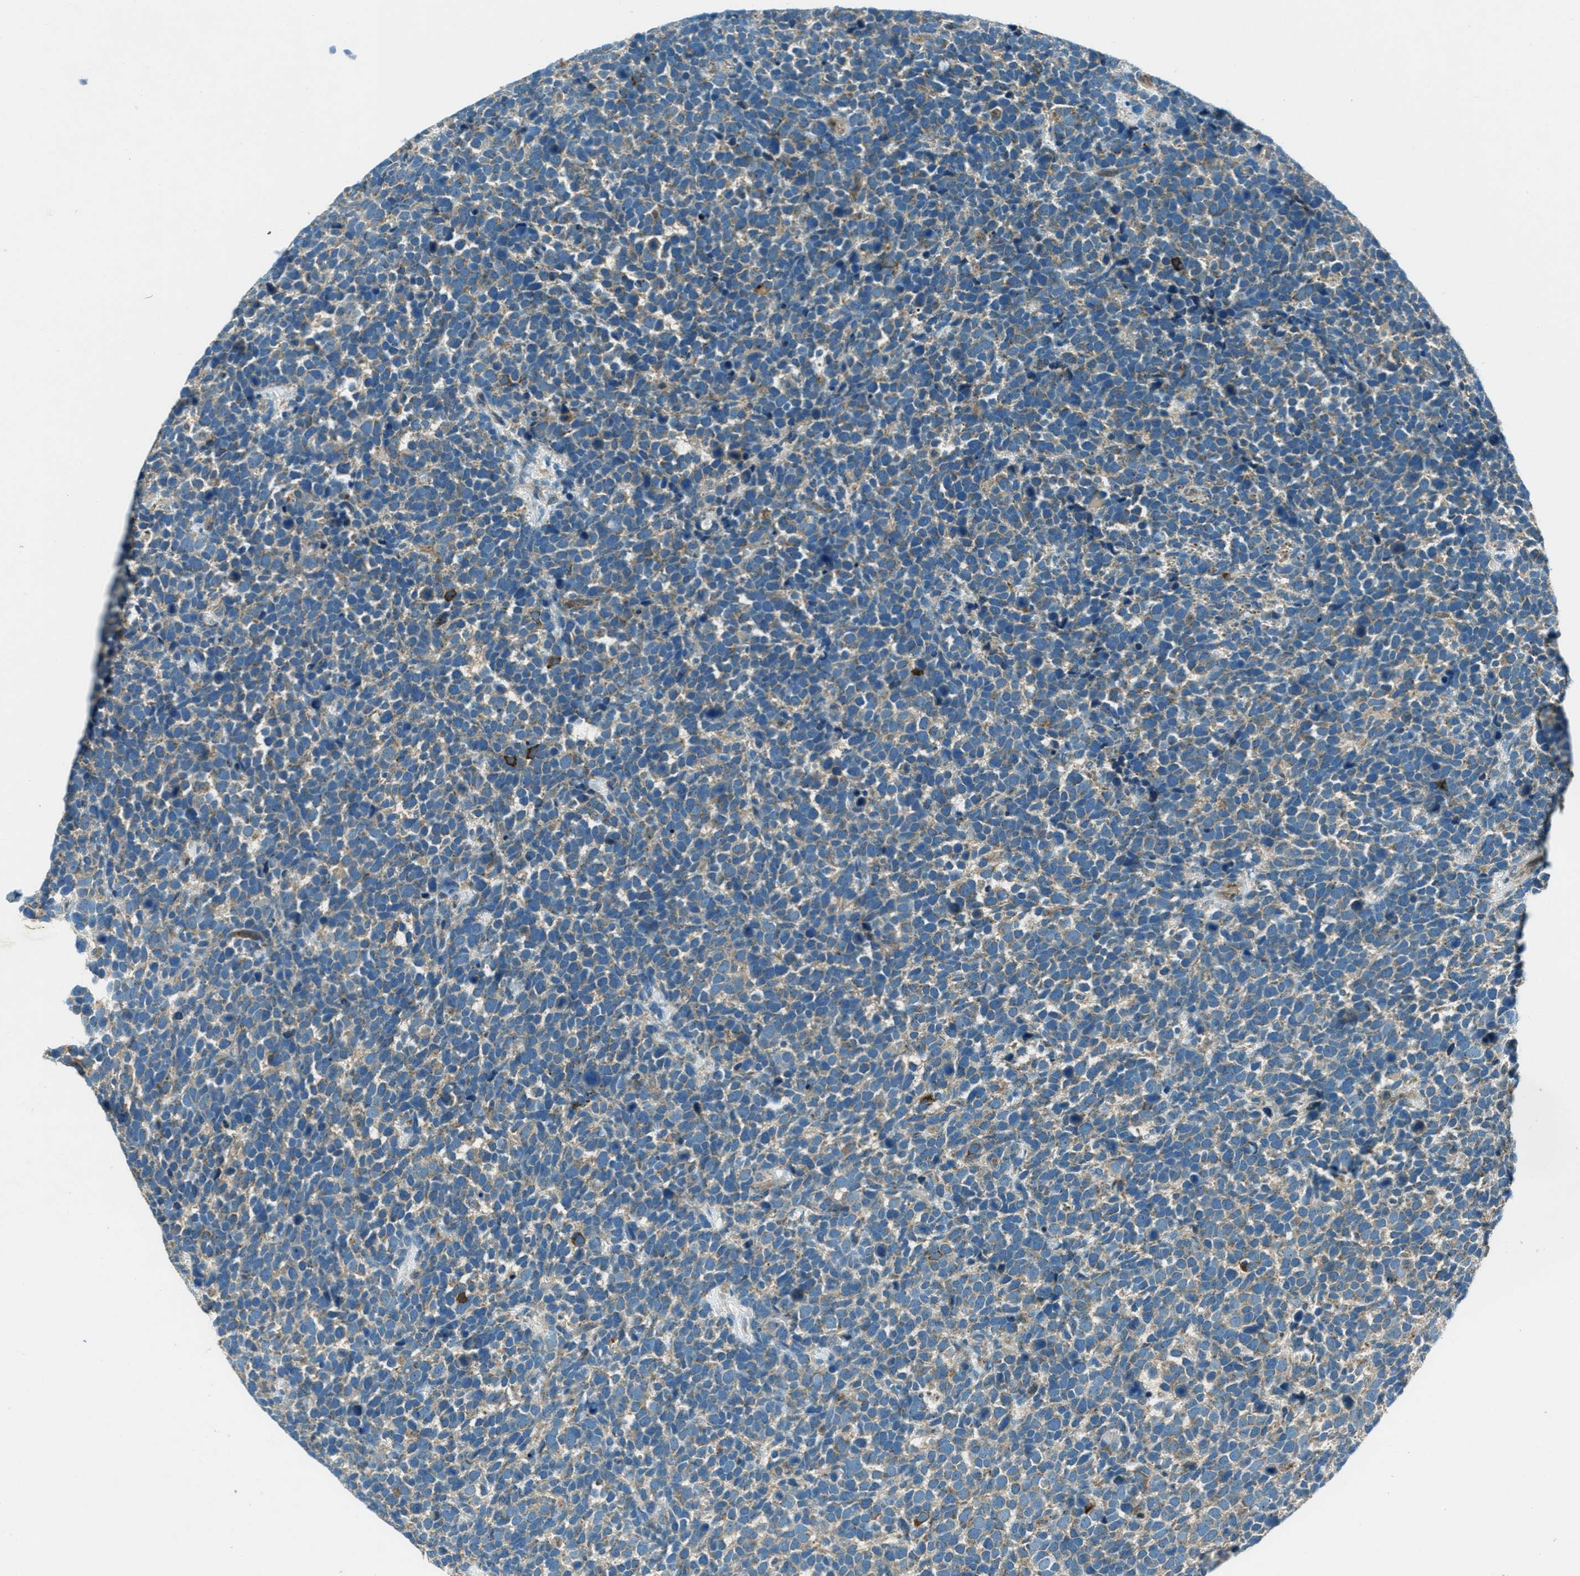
{"staining": {"intensity": "weak", "quantity": "25%-75%", "location": "cytoplasmic/membranous"}, "tissue": "urothelial cancer", "cell_type": "Tumor cells", "image_type": "cancer", "snomed": [{"axis": "morphology", "description": "Urothelial carcinoma, High grade"}, {"axis": "topography", "description": "Urinary bladder"}], "caption": "IHC image of neoplastic tissue: urothelial carcinoma (high-grade) stained using IHC reveals low levels of weak protein expression localized specifically in the cytoplasmic/membranous of tumor cells, appearing as a cytoplasmic/membranous brown color.", "gene": "FAR1", "patient": {"sex": "female", "age": 82}}